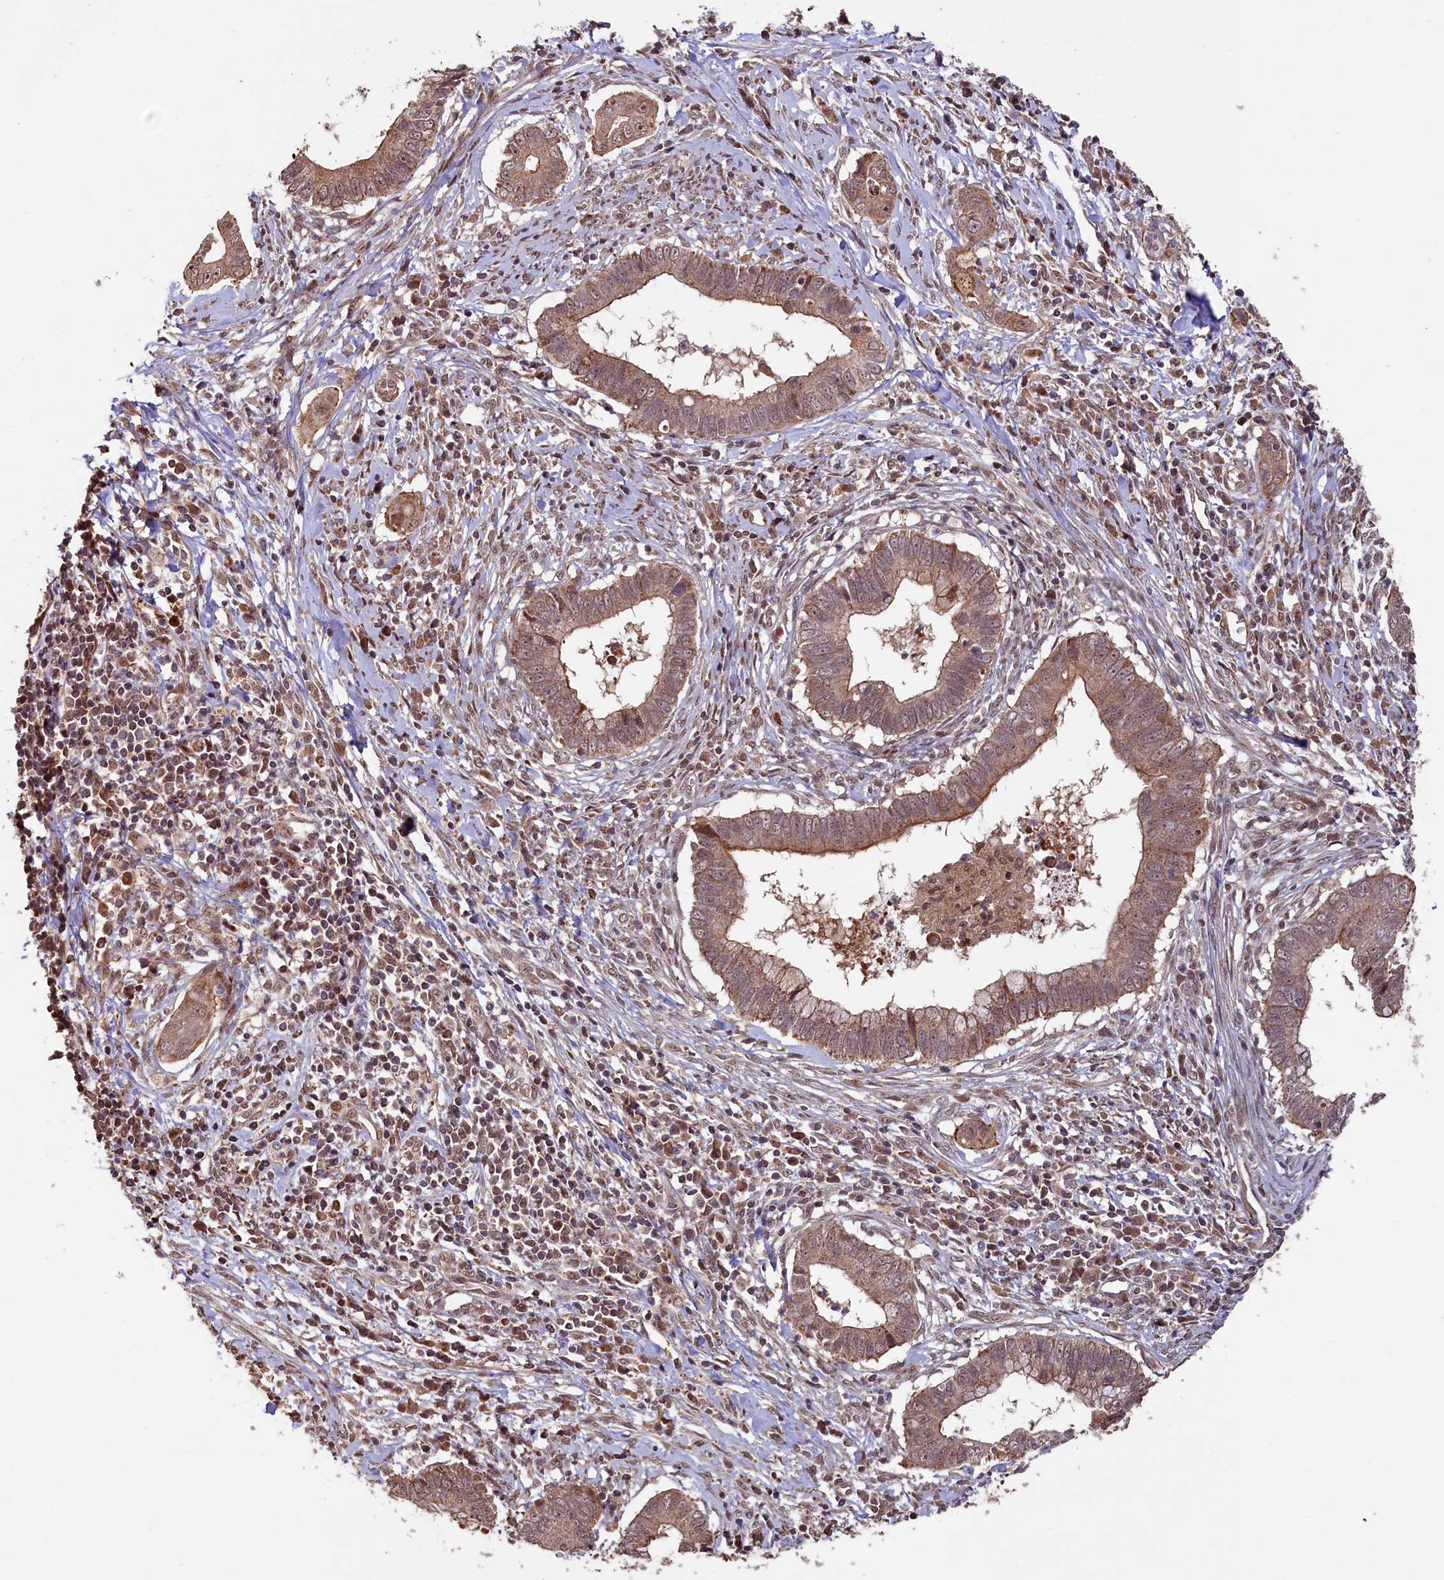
{"staining": {"intensity": "moderate", "quantity": ">75%", "location": "cytoplasmic/membranous,nuclear"}, "tissue": "cervical cancer", "cell_type": "Tumor cells", "image_type": "cancer", "snomed": [{"axis": "morphology", "description": "Adenocarcinoma, NOS"}, {"axis": "topography", "description": "Cervix"}], "caption": "Protein staining displays moderate cytoplasmic/membranous and nuclear positivity in approximately >75% of tumor cells in cervical cancer. (brown staining indicates protein expression, while blue staining denotes nuclei).", "gene": "SHPRH", "patient": {"sex": "female", "age": 44}}